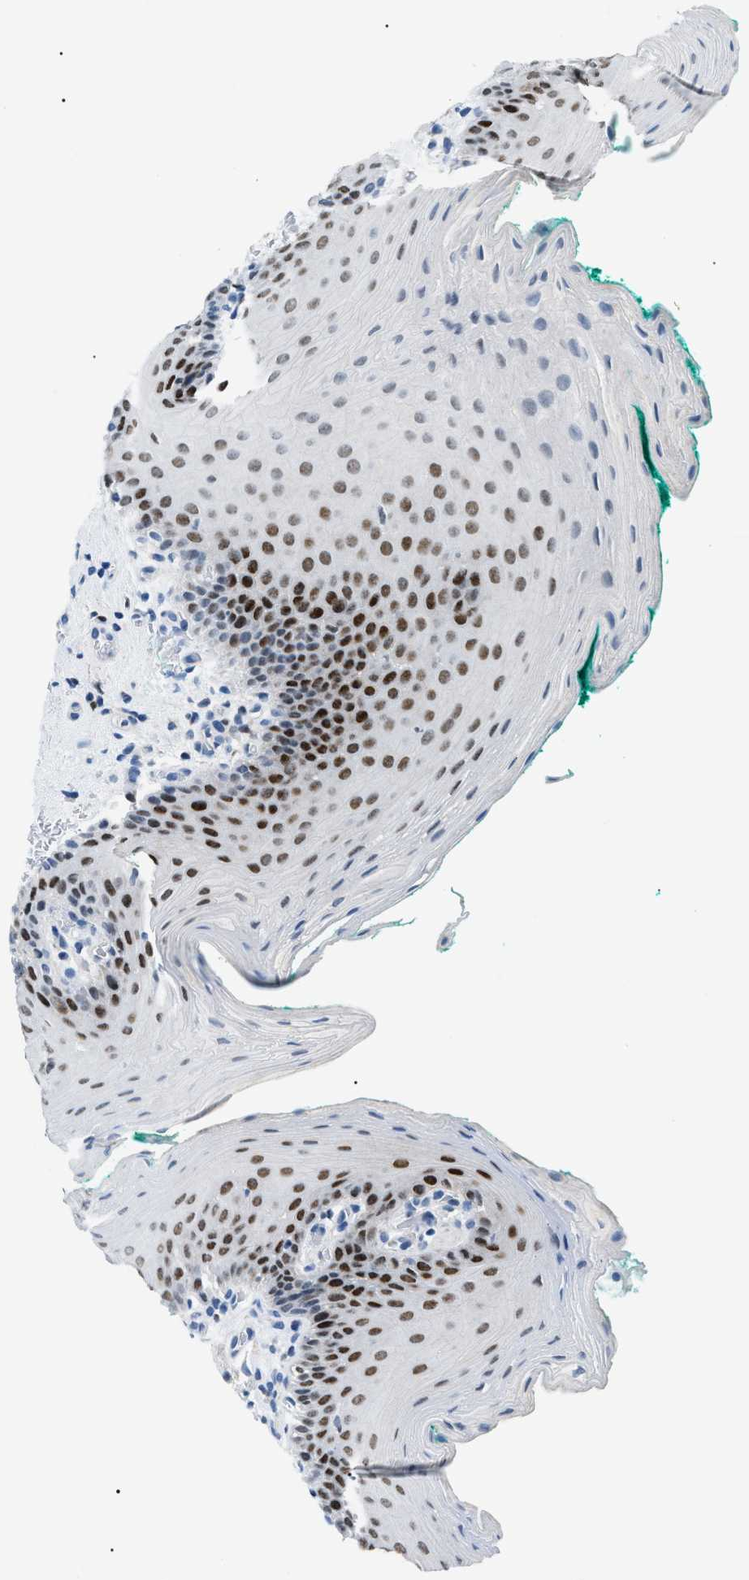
{"staining": {"intensity": "strong", "quantity": "25%-75%", "location": "nuclear"}, "tissue": "oral mucosa", "cell_type": "Squamous epithelial cells", "image_type": "normal", "snomed": [{"axis": "morphology", "description": "Normal tissue, NOS"}, {"axis": "topography", "description": "Oral tissue"}], "caption": "This histopathology image reveals immunohistochemistry staining of unremarkable oral mucosa, with high strong nuclear staining in about 25%-75% of squamous epithelial cells.", "gene": "SMARCC1", "patient": {"sex": "male", "age": 58}}